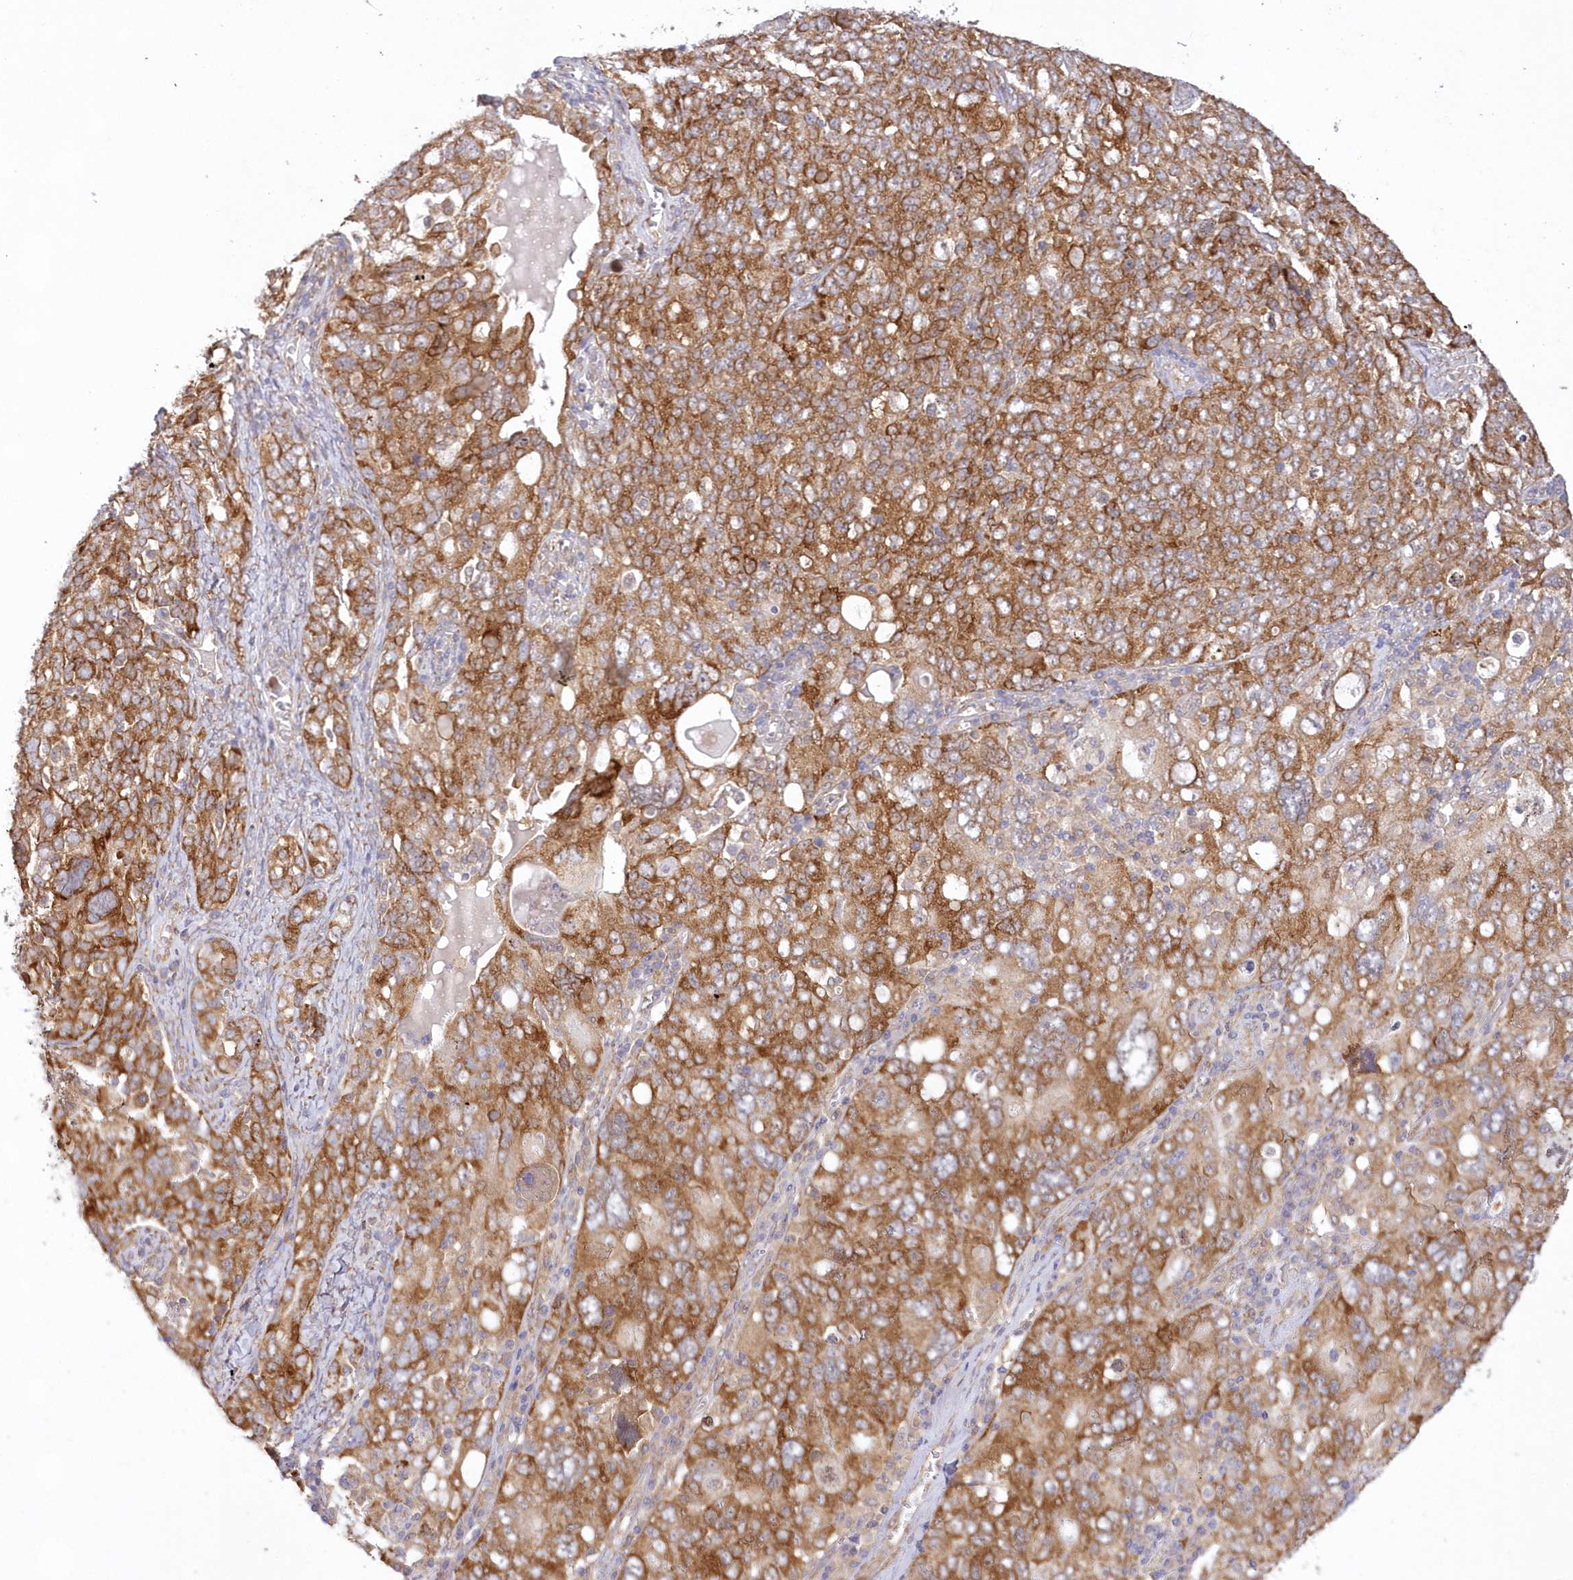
{"staining": {"intensity": "moderate", "quantity": ">75%", "location": "cytoplasmic/membranous"}, "tissue": "ovarian cancer", "cell_type": "Tumor cells", "image_type": "cancer", "snomed": [{"axis": "morphology", "description": "Carcinoma, endometroid"}, {"axis": "topography", "description": "Ovary"}], "caption": "The histopathology image exhibits immunohistochemical staining of ovarian endometroid carcinoma. There is moderate cytoplasmic/membranous positivity is identified in about >75% of tumor cells.", "gene": "RNPEP", "patient": {"sex": "female", "age": 62}}